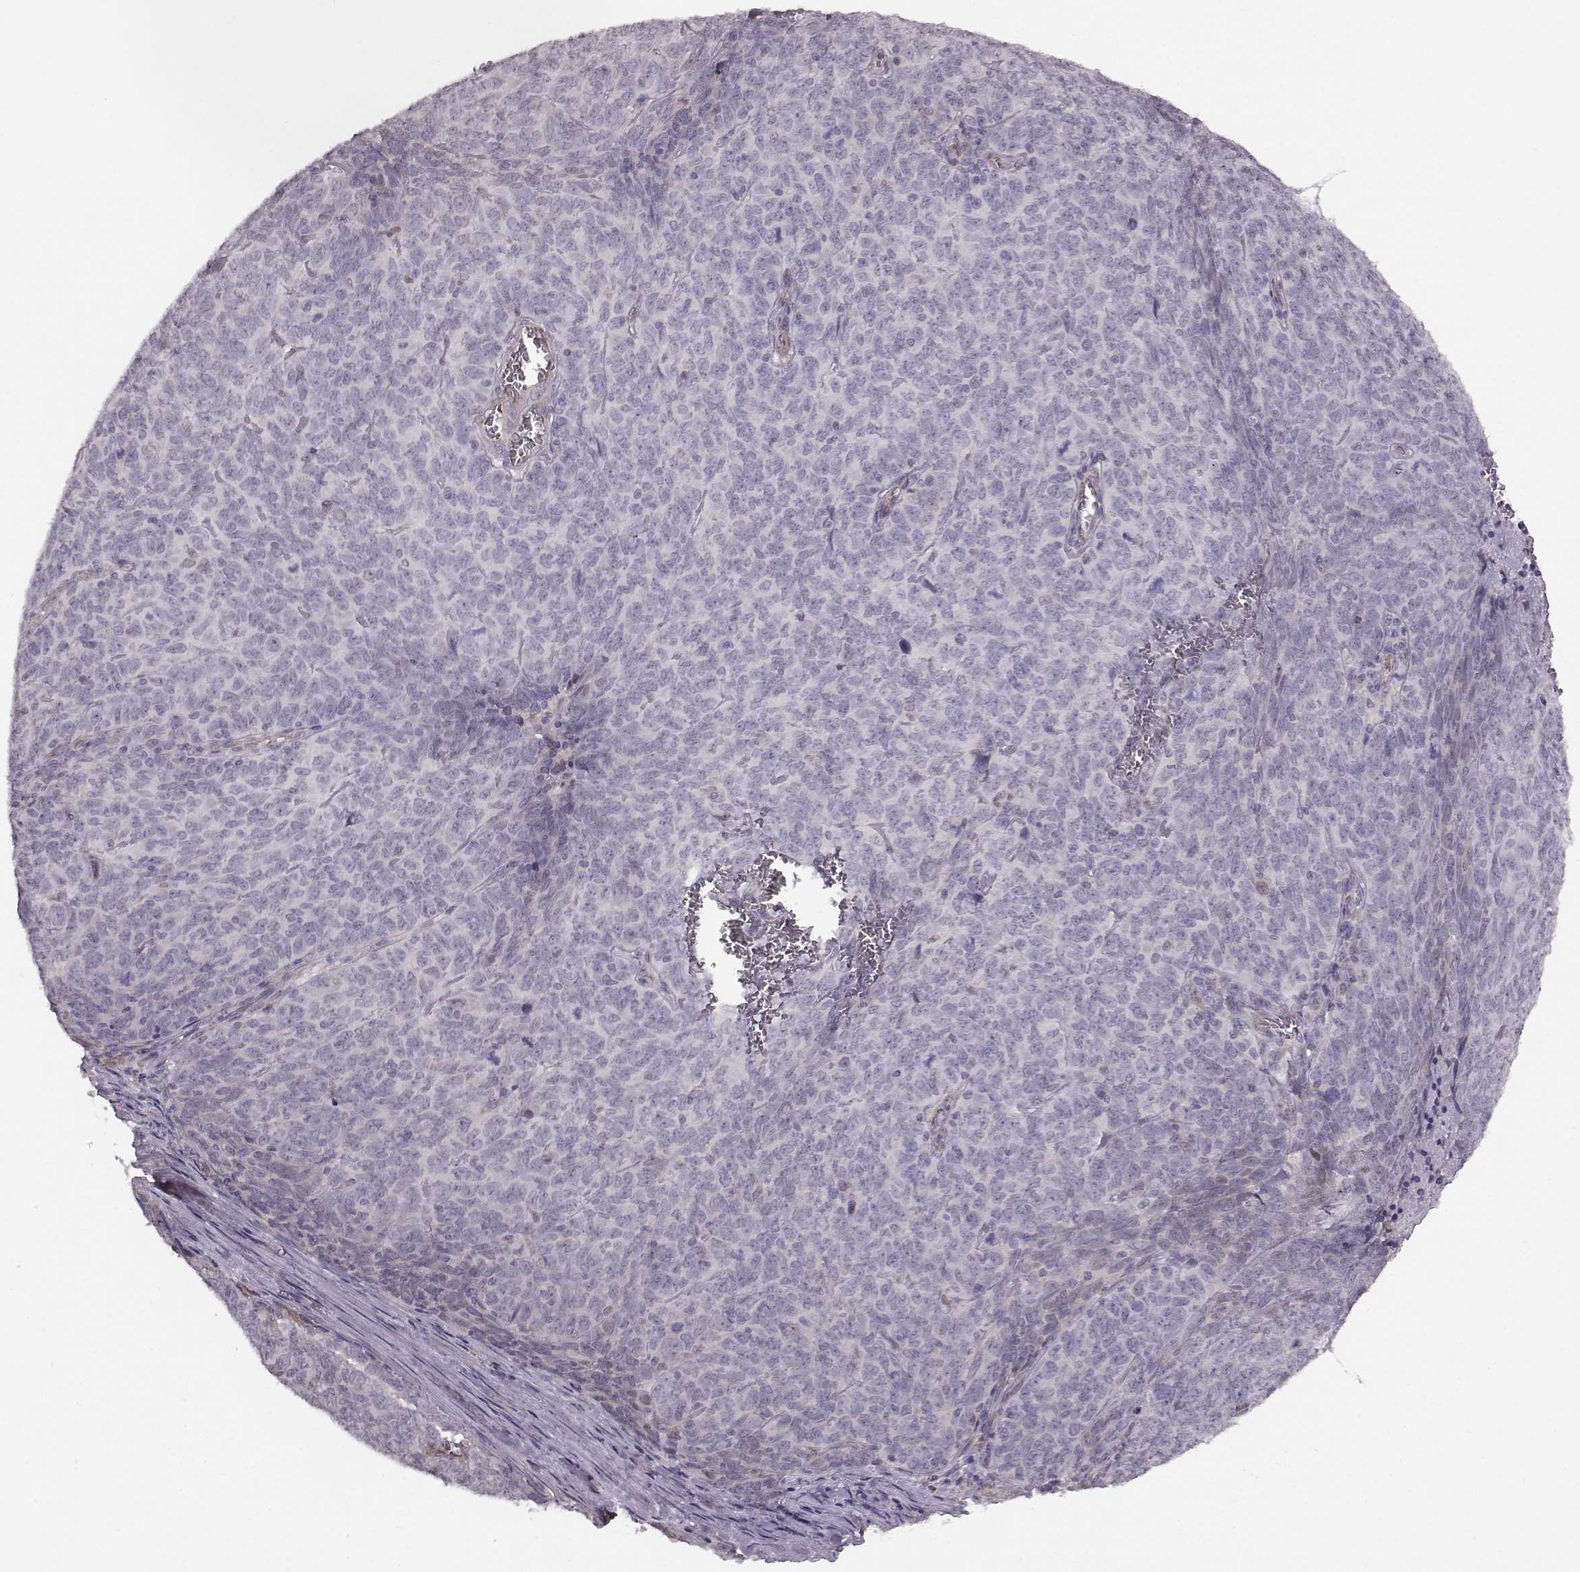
{"staining": {"intensity": "negative", "quantity": "none", "location": "none"}, "tissue": "skin cancer", "cell_type": "Tumor cells", "image_type": "cancer", "snomed": [{"axis": "morphology", "description": "Squamous cell carcinoma, NOS"}, {"axis": "topography", "description": "Skin"}, {"axis": "topography", "description": "Anal"}], "caption": "An image of squamous cell carcinoma (skin) stained for a protein displays no brown staining in tumor cells.", "gene": "KLF6", "patient": {"sex": "female", "age": 51}}